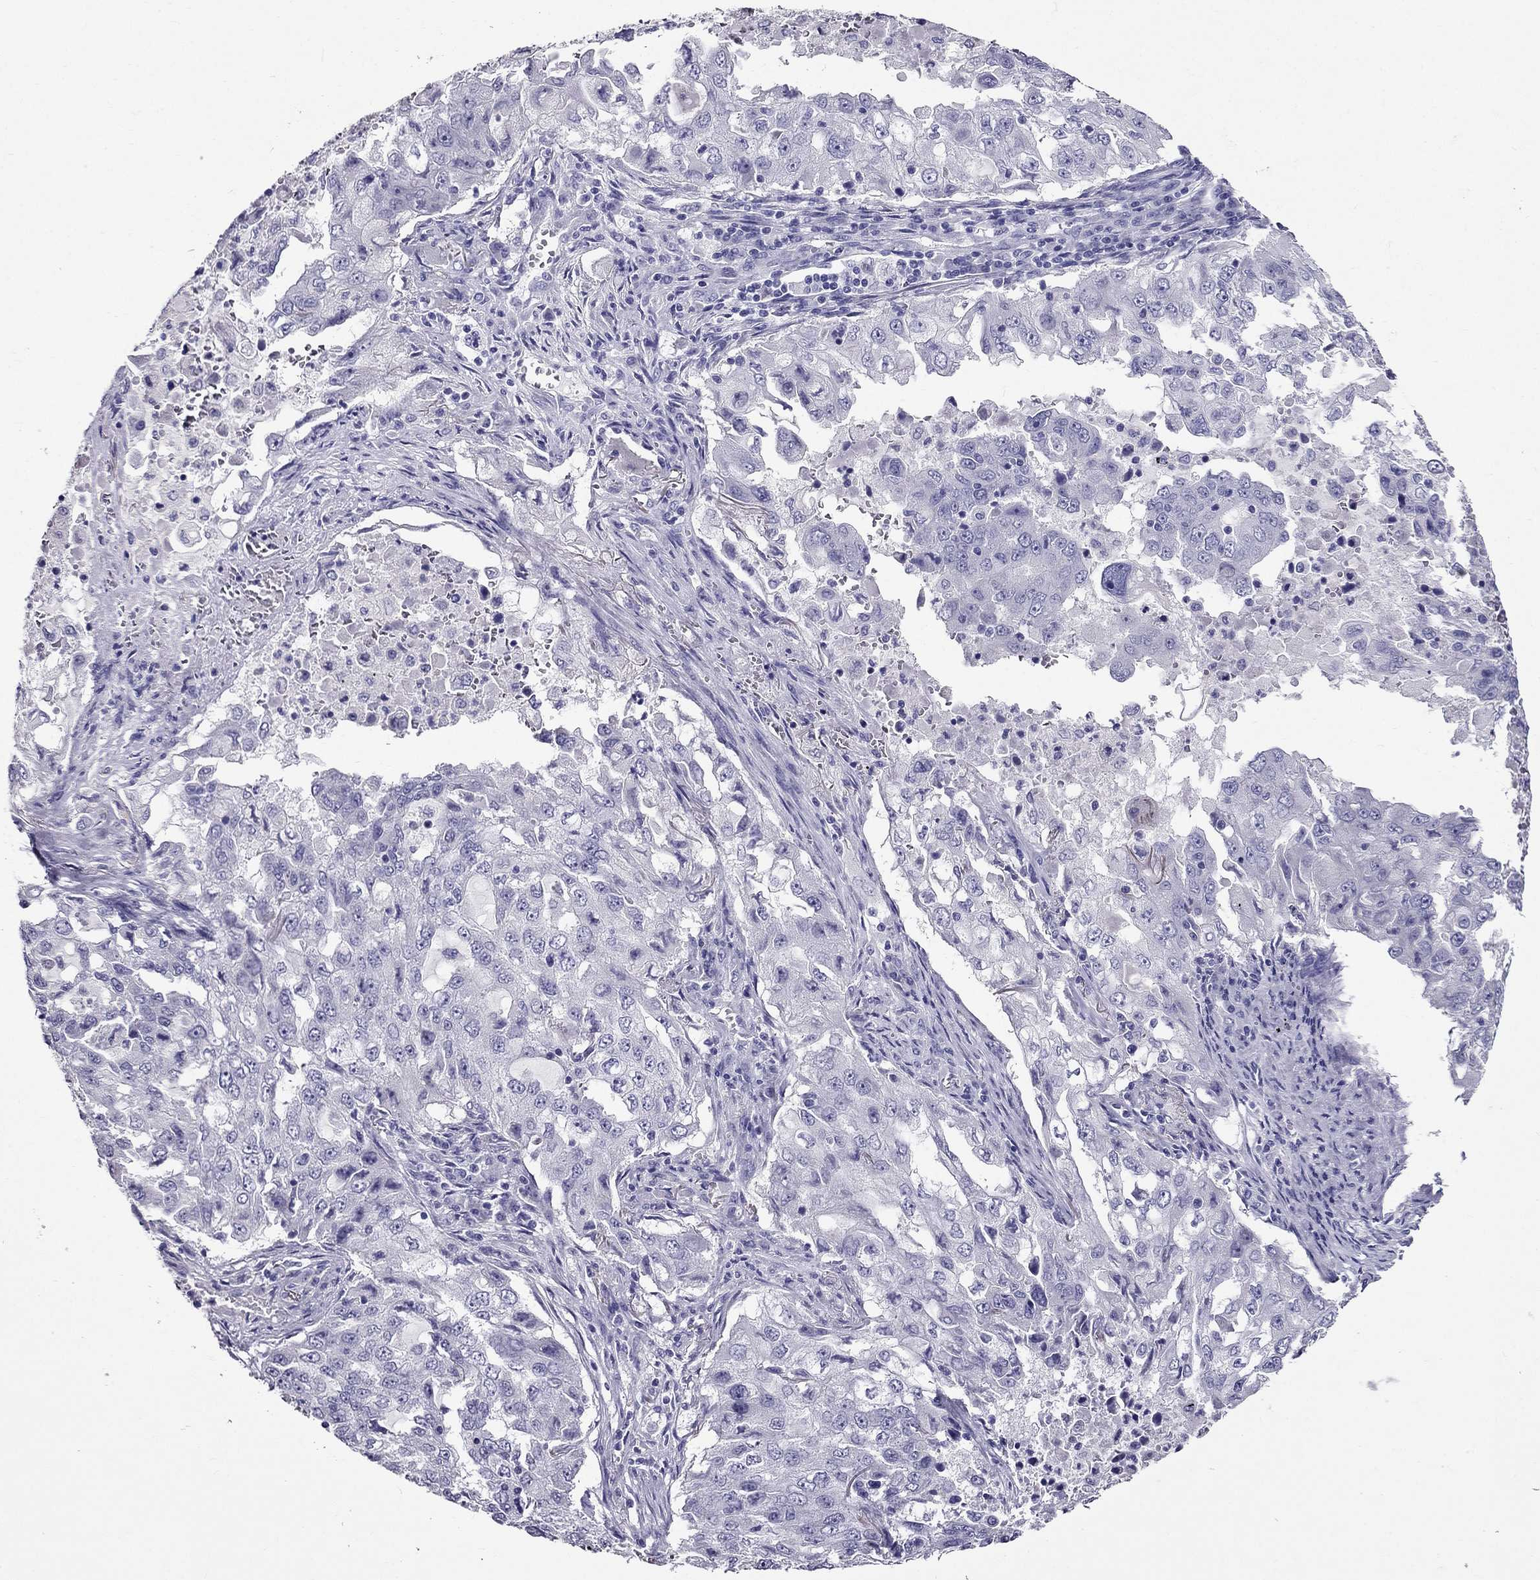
{"staining": {"intensity": "negative", "quantity": "none", "location": "none"}, "tissue": "lung cancer", "cell_type": "Tumor cells", "image_type": "cancer", "snomed": [{"axis": "morphology", "description": "Adenocarcinoma, NOS"}, {"axis": "topography", "description": "Lung"}], "caption": "DAB (3,3'-diaminobenzidine) immunohistochemical staining of lung adenocarcinoma shows no significant positivity in tumor cells. The staining was performed using DAB to visualize the protein expression in brown, while the nuclei were stained in blue with hematoxylin (Magnification: 20x).", "gene": "ZNF541", "patient": {"sex": "female", "age": 61}}